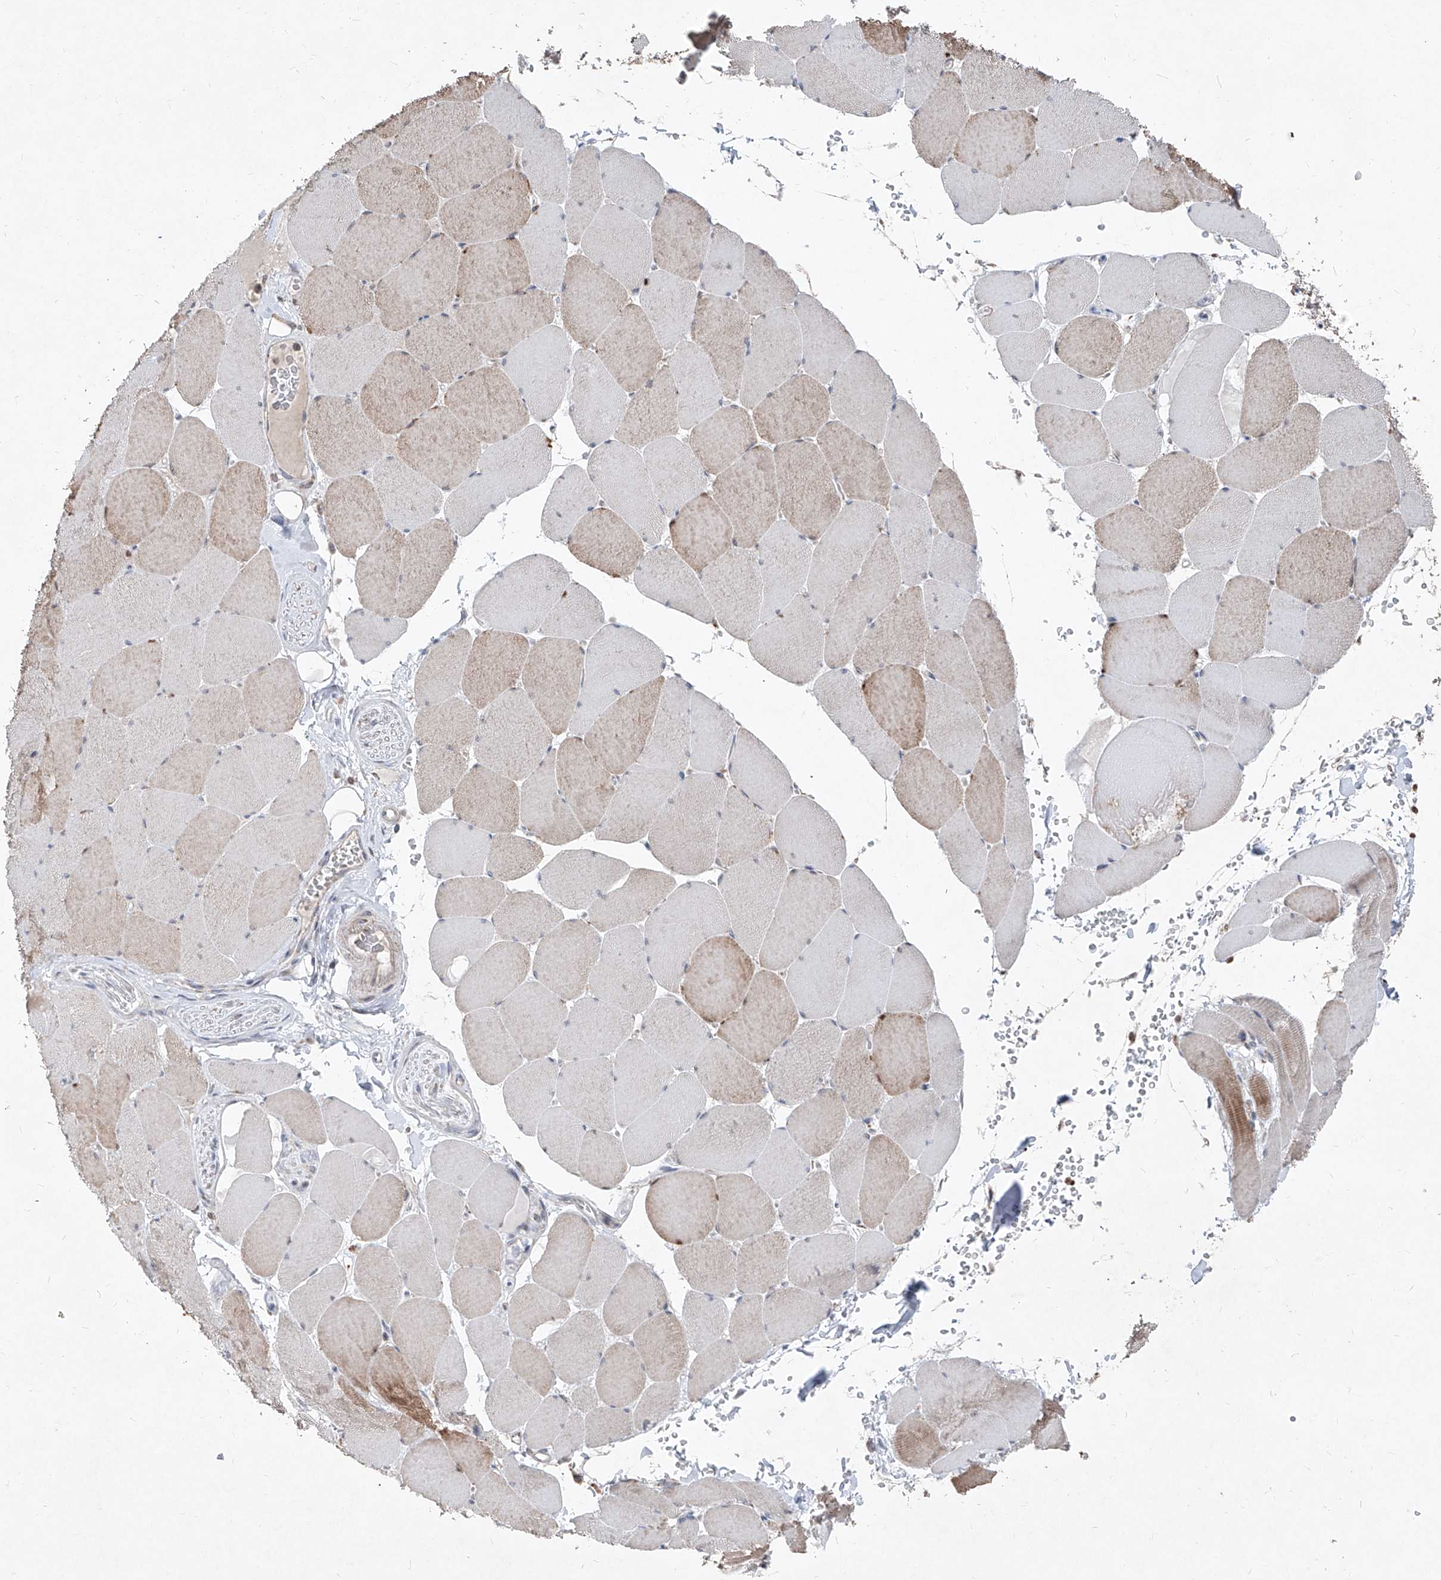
{"staining": {"intensity": "moderate", "quantity": "25%-75%", "location": "cytoplasmic/membranous"}, "tissue": "skeletal muscle", "cell_type": "Myocytes", "image_type": "normal", "snomed": [{"axis": "morphology", "description": "Normal tissue, NOS"}, {"axis": "topography", "description": "Skeletal muscle"}, {"axis": "topography", "description": "Head-Neck"}], "caption": "Immunohistochemistry (IHC) (DAB) staining of unremarkable human skeletal muscle demonstrates moderate cytoplasmic/membranous protein expression in approximately 25%-75% of myocytes.", "gene": "NDUFB3", "patient": {"sex": "male", "age": 66}}